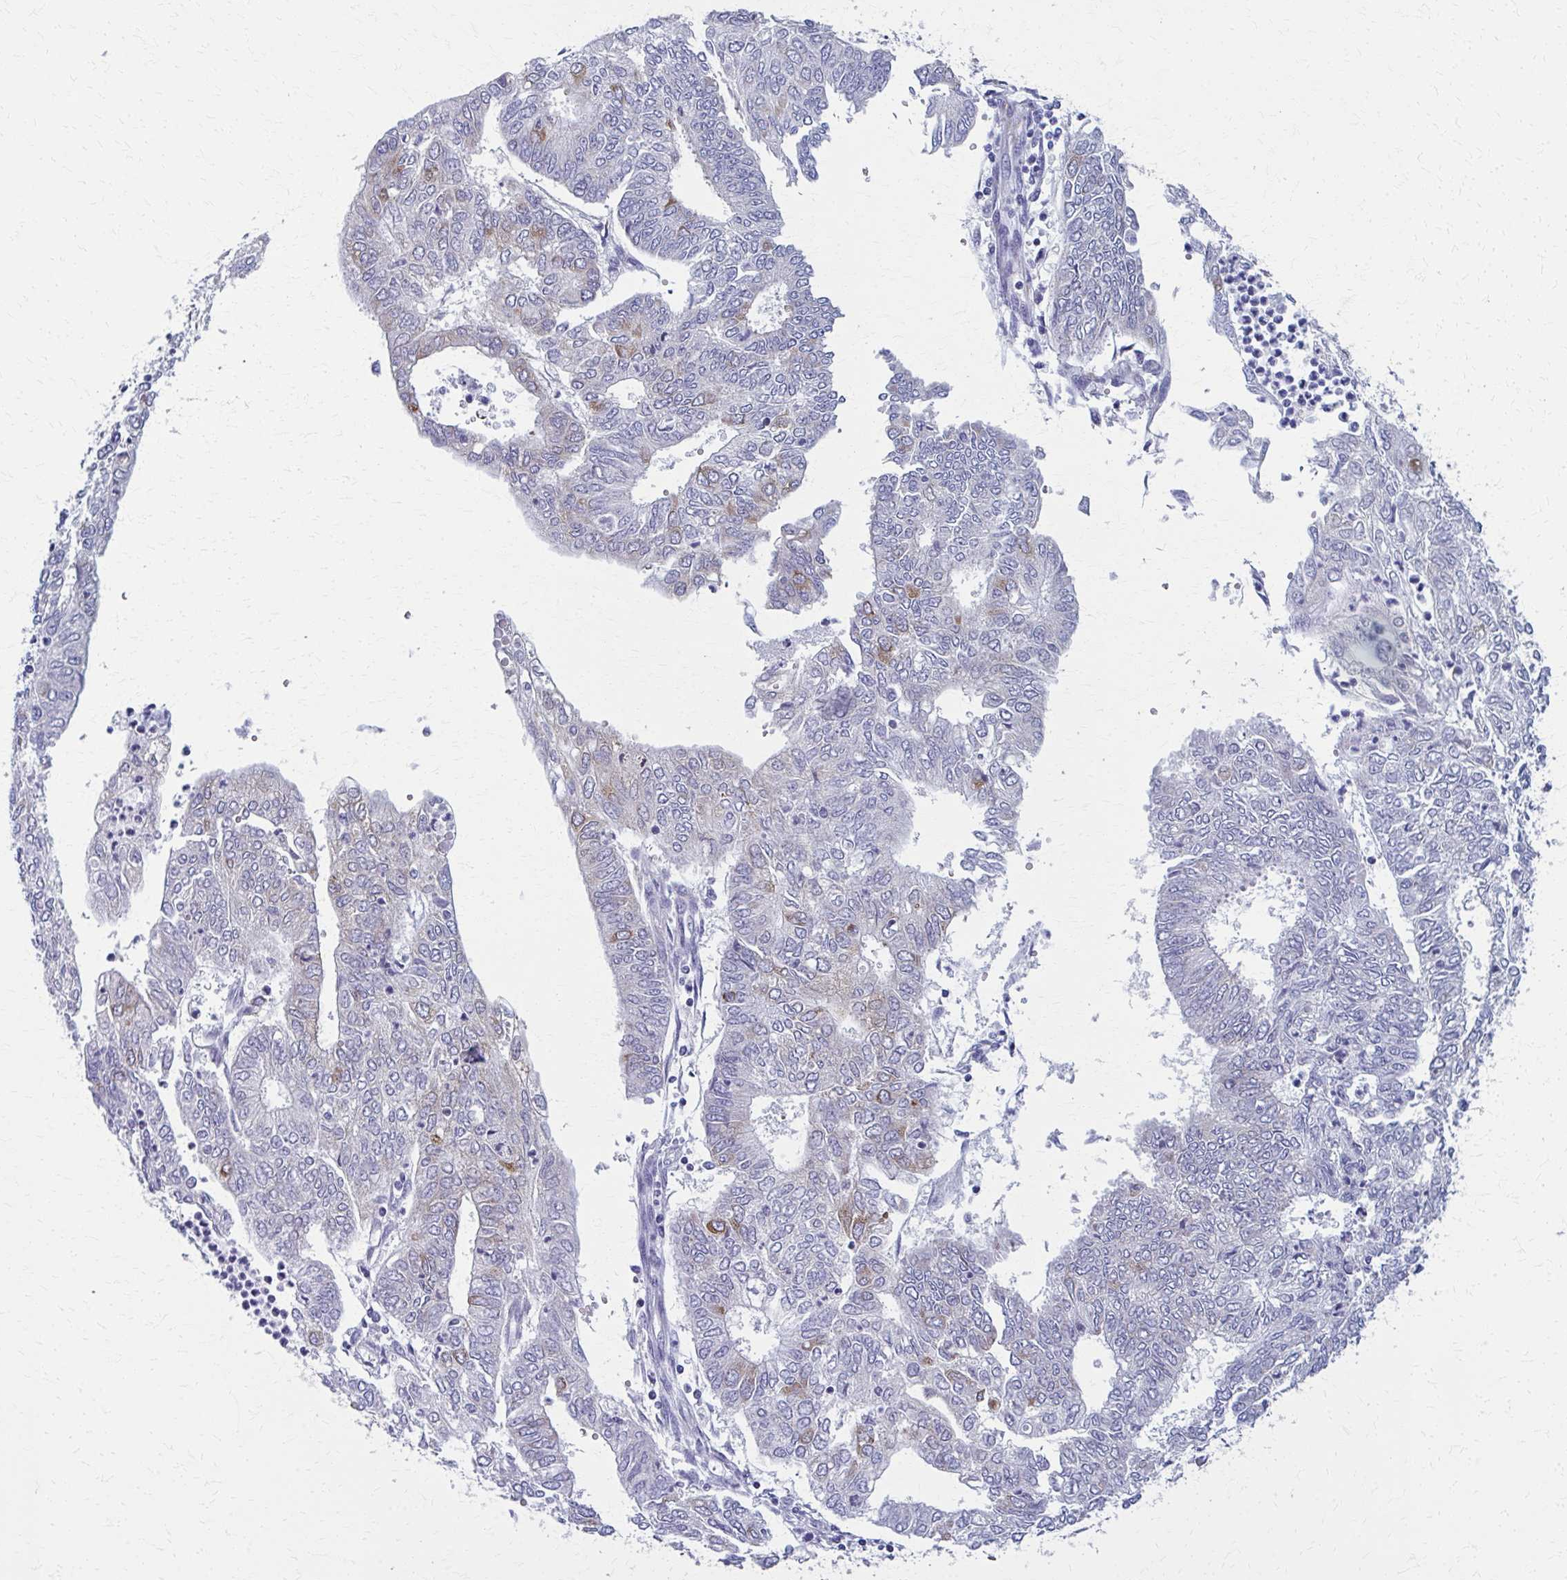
{"staining": {"intensity": "moderate", "quantity": "<25%", "location": "cytoplasmic/membranous"}, "tissue": "endometrial cancer", "cell_type": "Tumor cells", "image_type": "cancer", "snomed": [{"axis": "morphology", "description": "Adenocarcinoma, NOS"}, {"axis": "topography", "description": "Endometrium"}], "caption": "Tumor cells show low levels of moderate cytoplasmic/membranous expression in about <25% of cells in endometrial cancer.", "gene": "SPATS2L", "patient": {"sex": "female", "age": 68}}